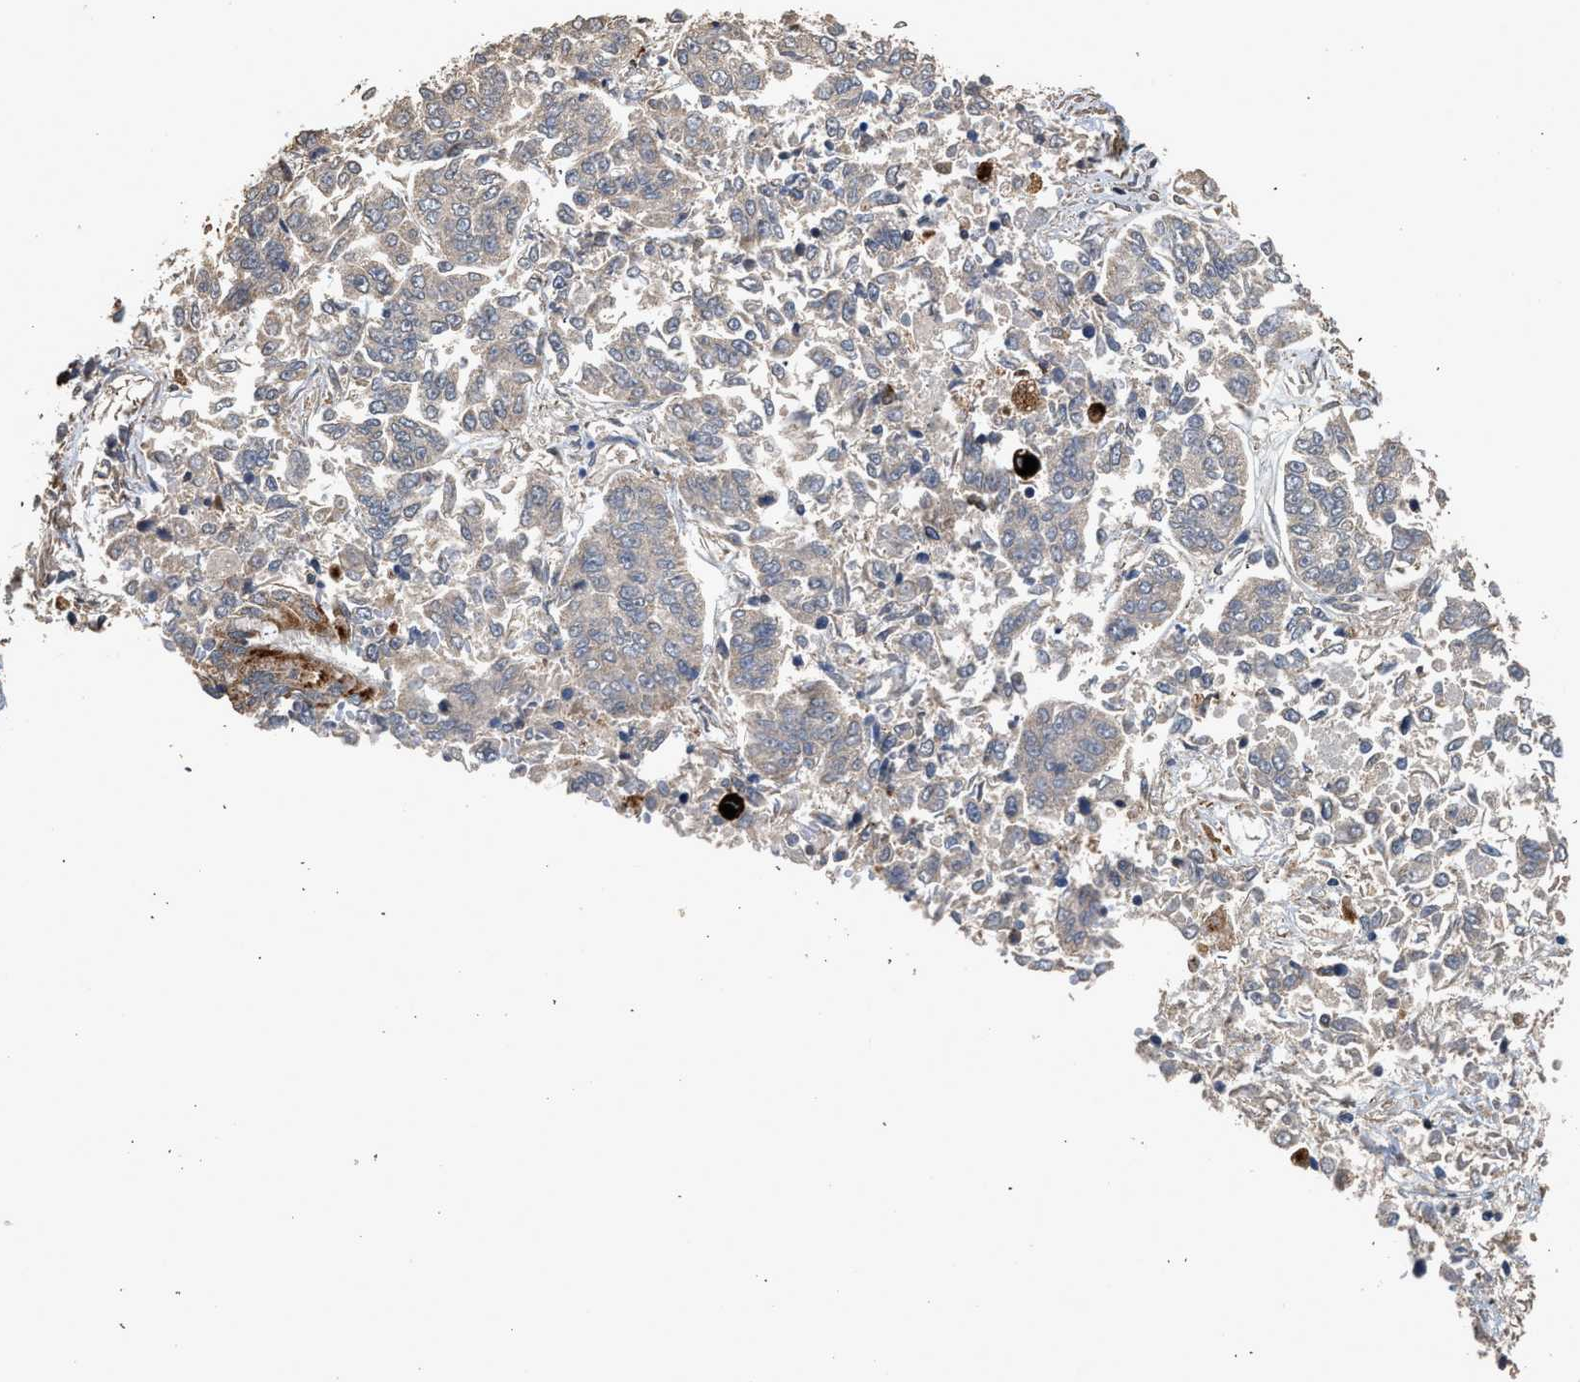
{"staining": {"intensity": "weak", "quantity": ">75%", "location": "cytoplasmic/membranous"}, "tissue": "lung cancer", "cell_type": "Tumor cells", "image_type": "cancer", "snomed": [{"axis": "morphology", "description": "Adenocarcinoma, NOS"}, {"axis": "topography", "description": "Lung"}], "caption": "Protein staining of adenocarcinoma (lung) tissue exhibits weak cytoplasmic/membranous expression in about >75% of tumor cells.", "gene": "CTSV", "patient": {"sex": "male", "age": 84}}